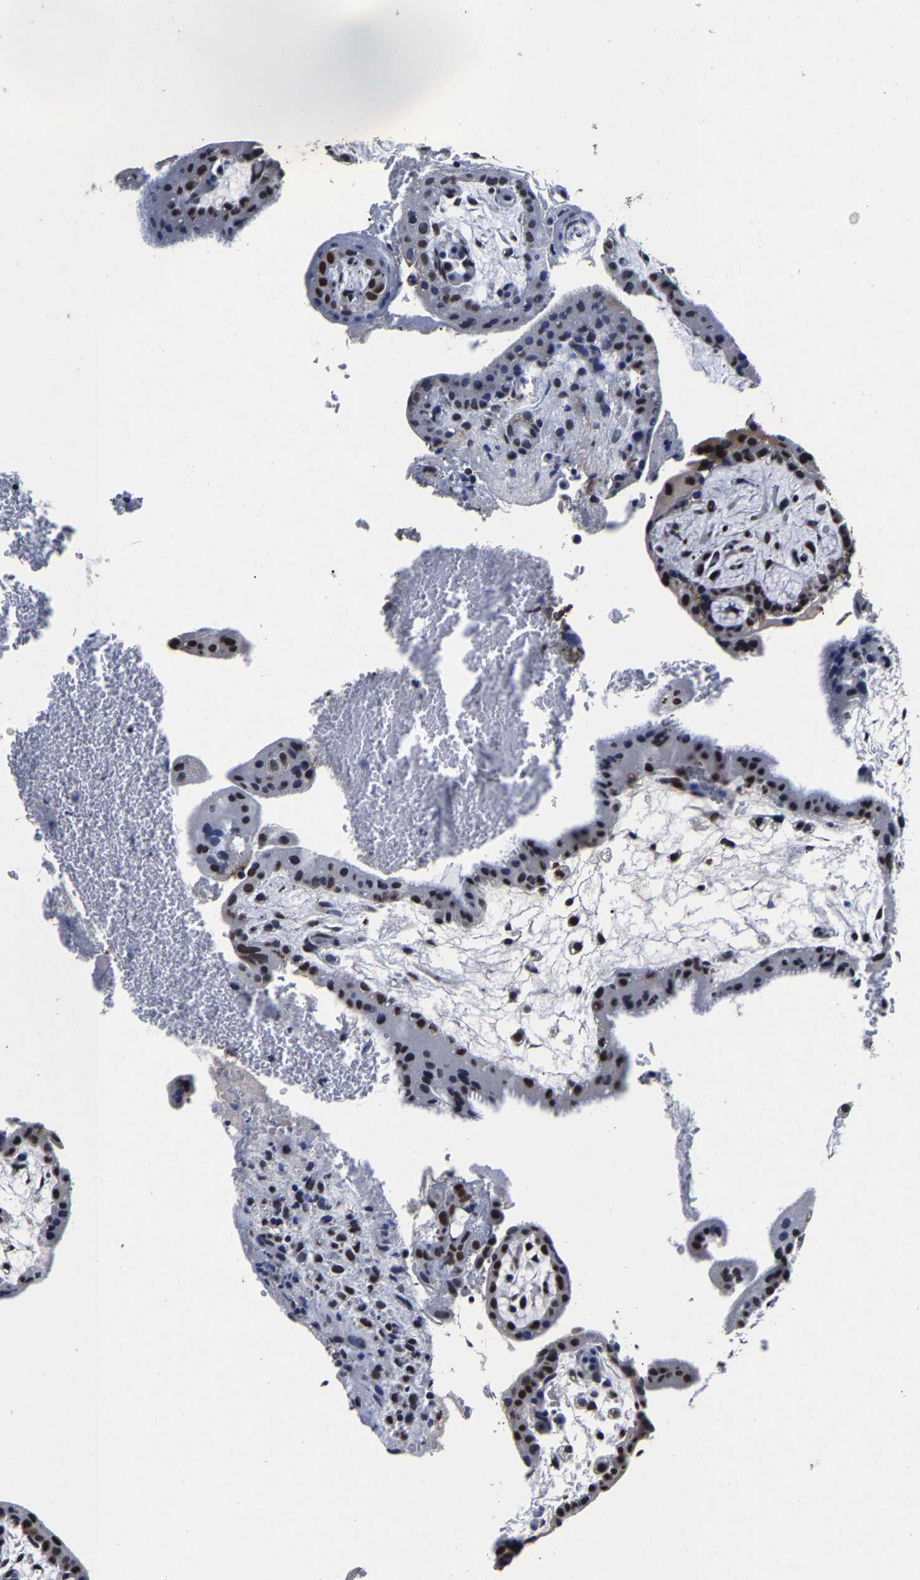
{"staining": {"intensity": "strong", "quantity": "25%-75%", "location": "nuclear"}, "tissue": "placenta", "cell_type": "Decidual cells", "image_type": "normal", "snomed": [{"axis": "morphology", "description": "Normal tissue, NOS"}, {"axis": "topography", "description": "Placenta"}], "caption": "Decidual cells display strong nuclear expression in about 25%-75% of cells in unremarkable placenta.", "gene": "RBM45", "patient": {"sex": "female", "age": 35}}